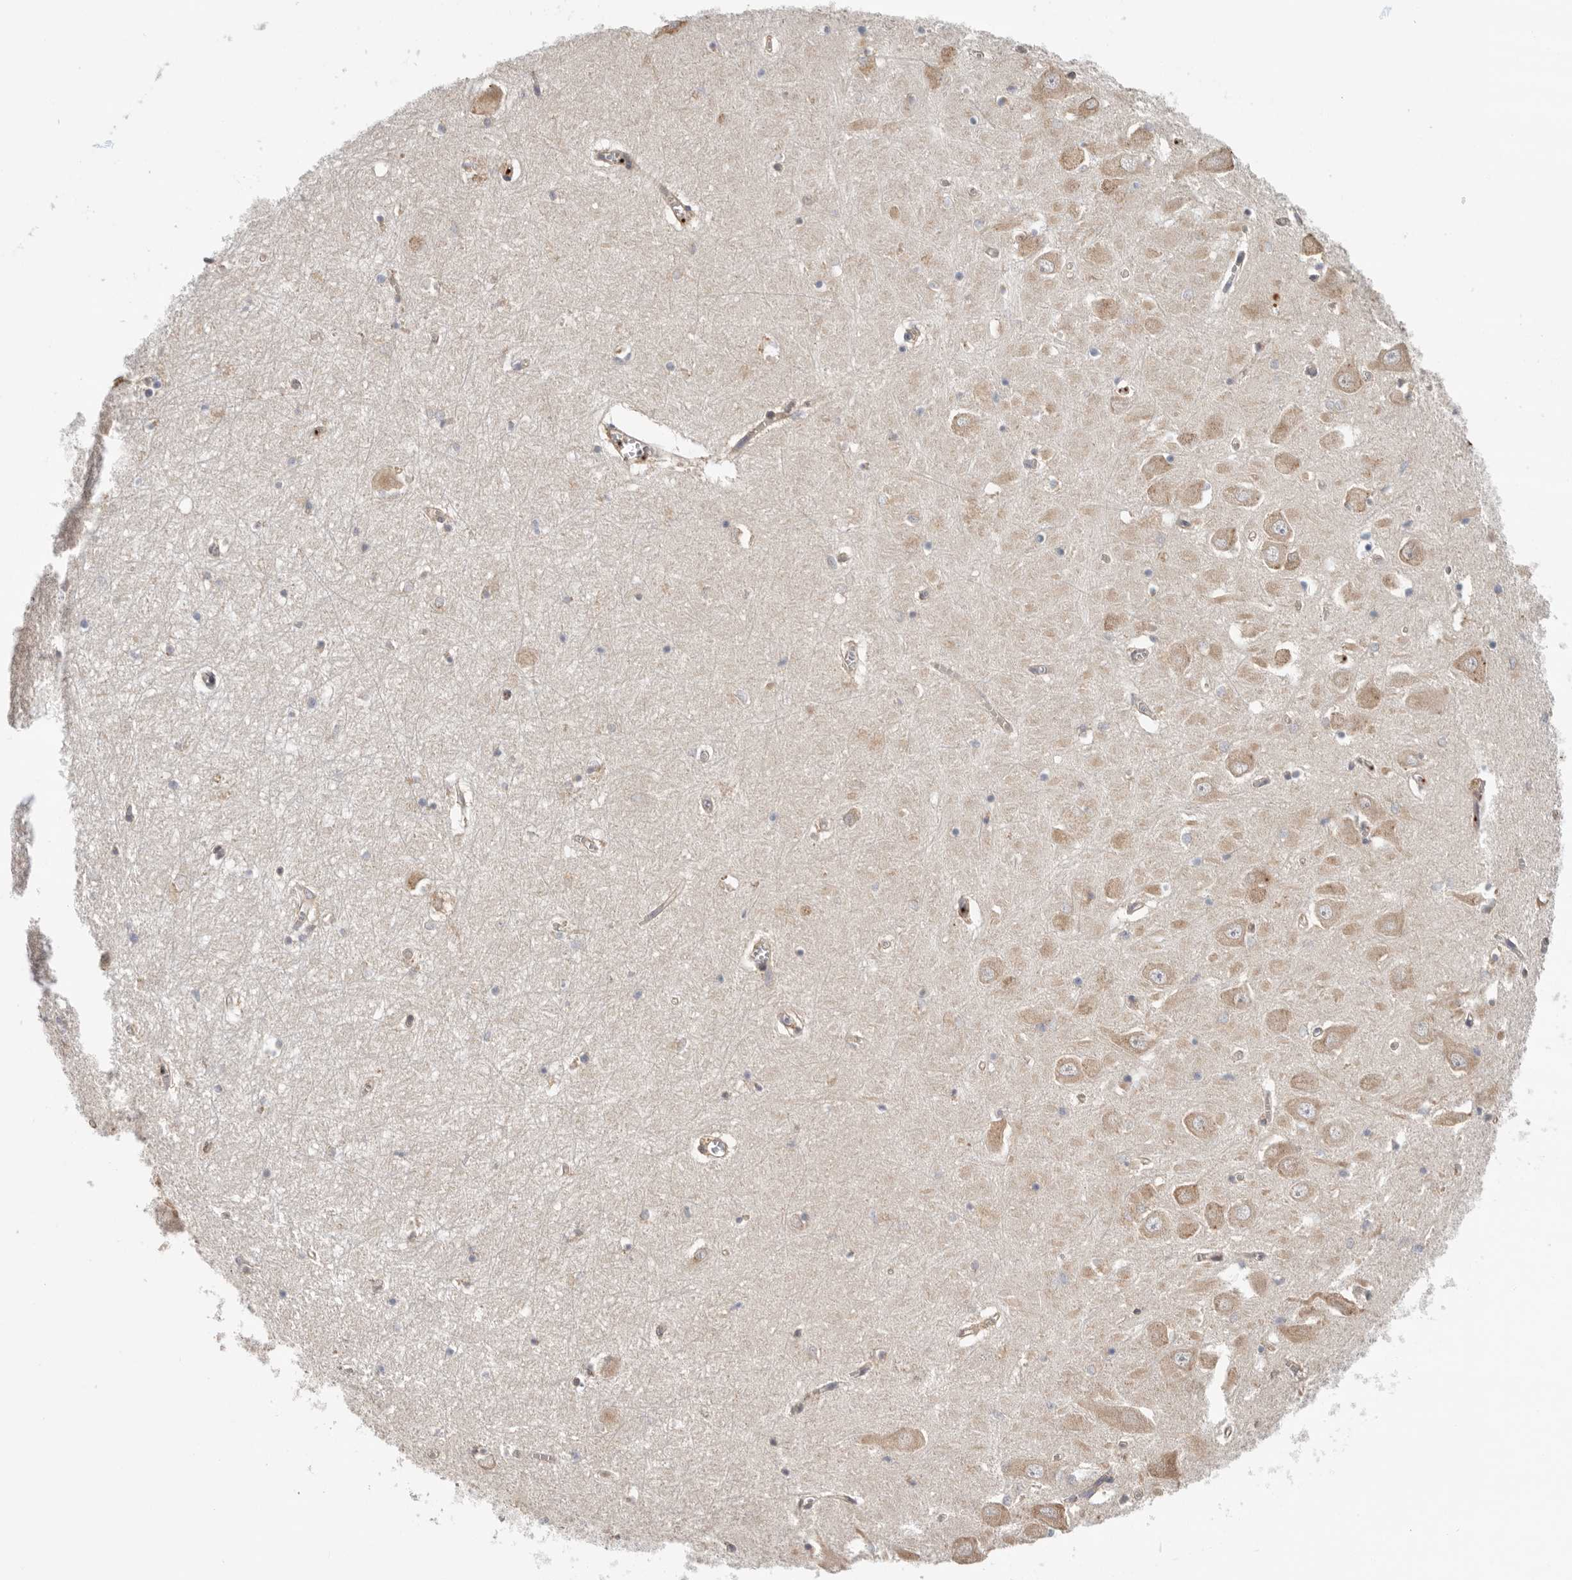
{"staining": {"intensity": "negative", "quantity": "none", "location": "none"}, "tissue": "hippocampus", "cell_type": "Glial cells", "image_type": "normal", "snomed": [{"axis": "morphology", "description": "Normal tissue, NOS"}, {"axis": "topography", "description": "Hippocampus"}], "caption": "Micrograph shows no protein expression in glial cells of benign hippocampus. Brightfield microscopy of immunohistochemistry (IHC) stained with DAB (3,3'-diaminobenzidine) (brown) and hematoxylin (blue), captured at high magnification.", "gene": "CDC42BPB", "patient": {"sex": "male", "age": 70}}